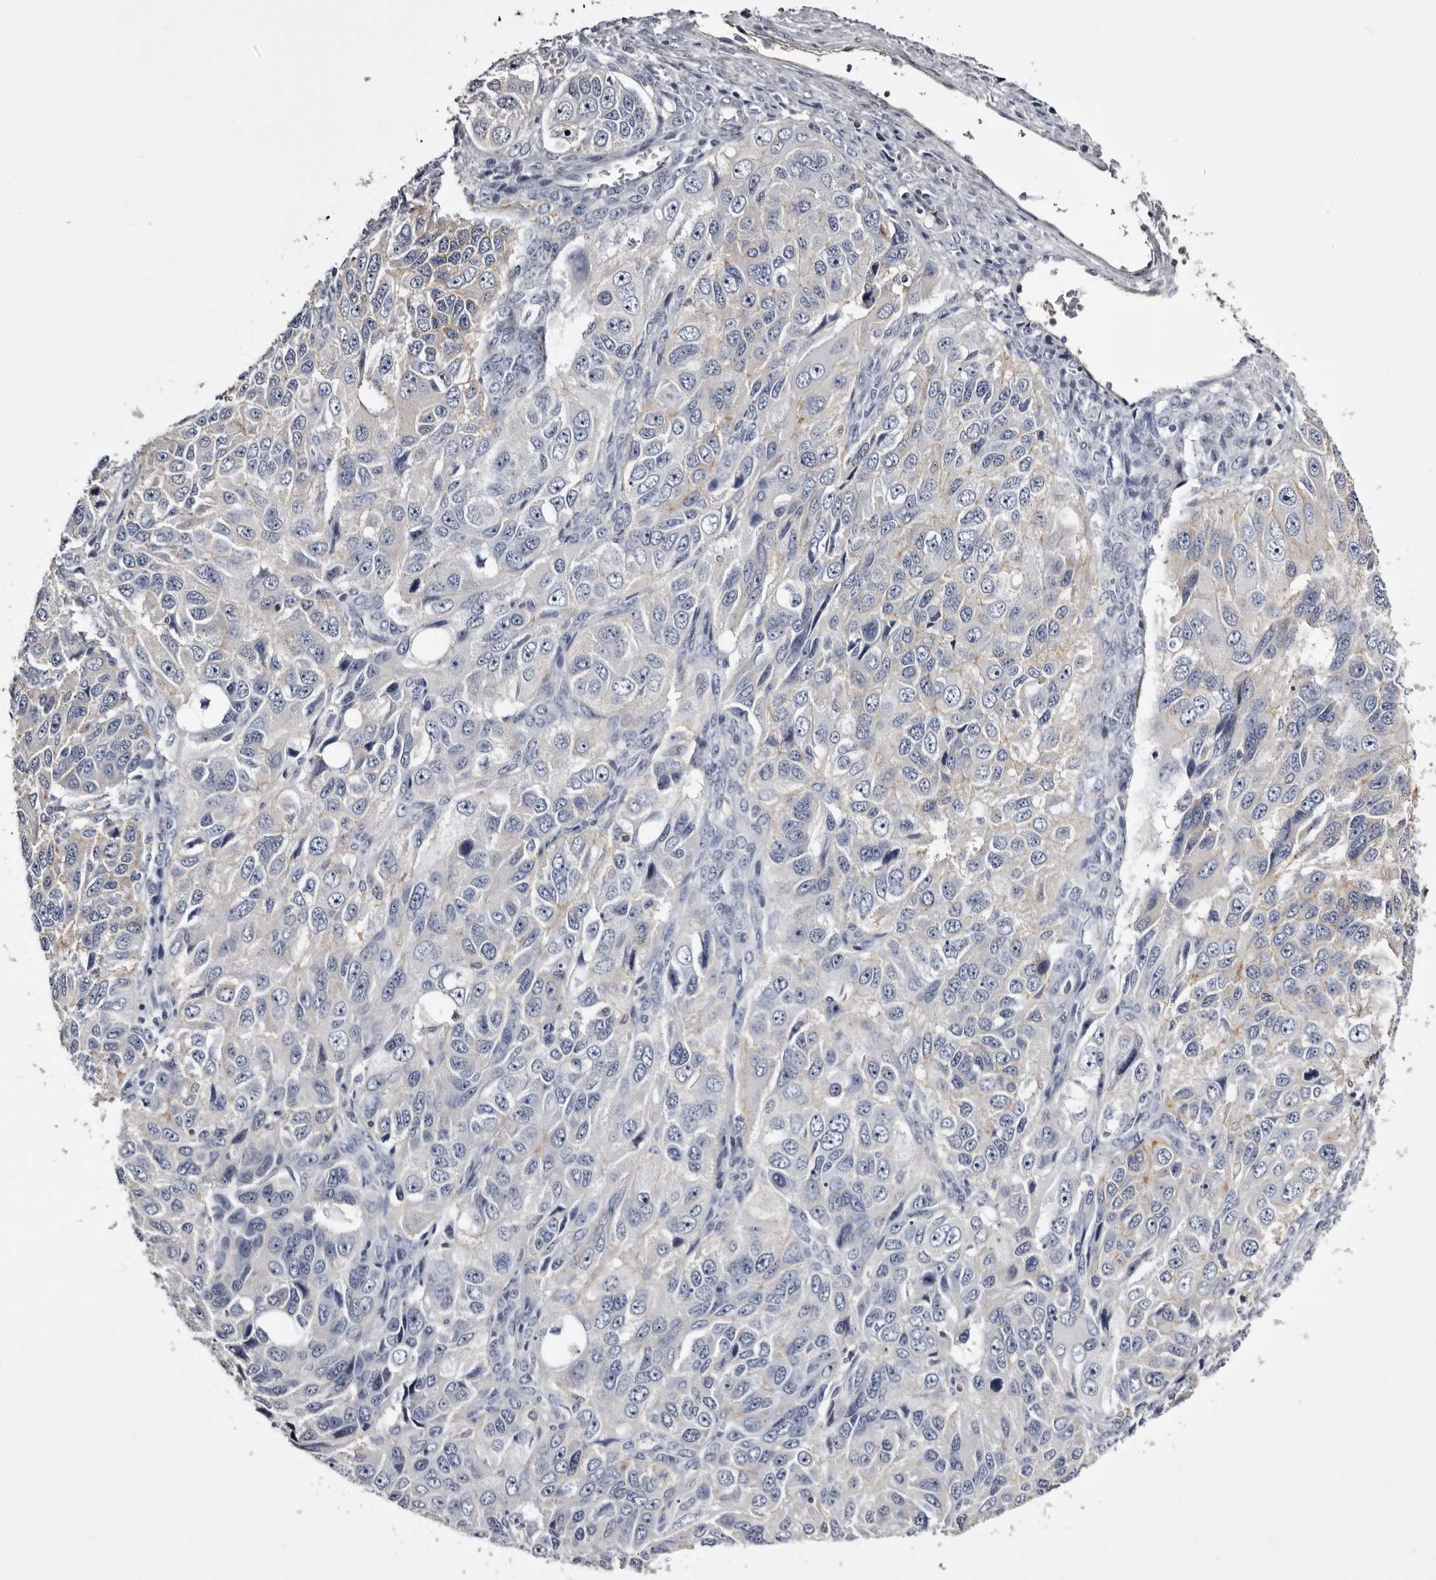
{"staining": {"intensity": "negative", "quantity": "none", "location": "none"}, "tissue": "ovarian cancer", "cell_type": "Tumor cells", "image_type": "cancer", "snomed": [{"axis": "morphology", "description": "Carcinoma, endometroid"}, {"axis": "topography", "description": "Ovary"}], "caption": "Immunohistochemistry of human endometroid carcinoma (ovarian) exhibits no staining in tumor cells.", "gene": "LAD1", "patient": {"sex": "female", "age": 51}}